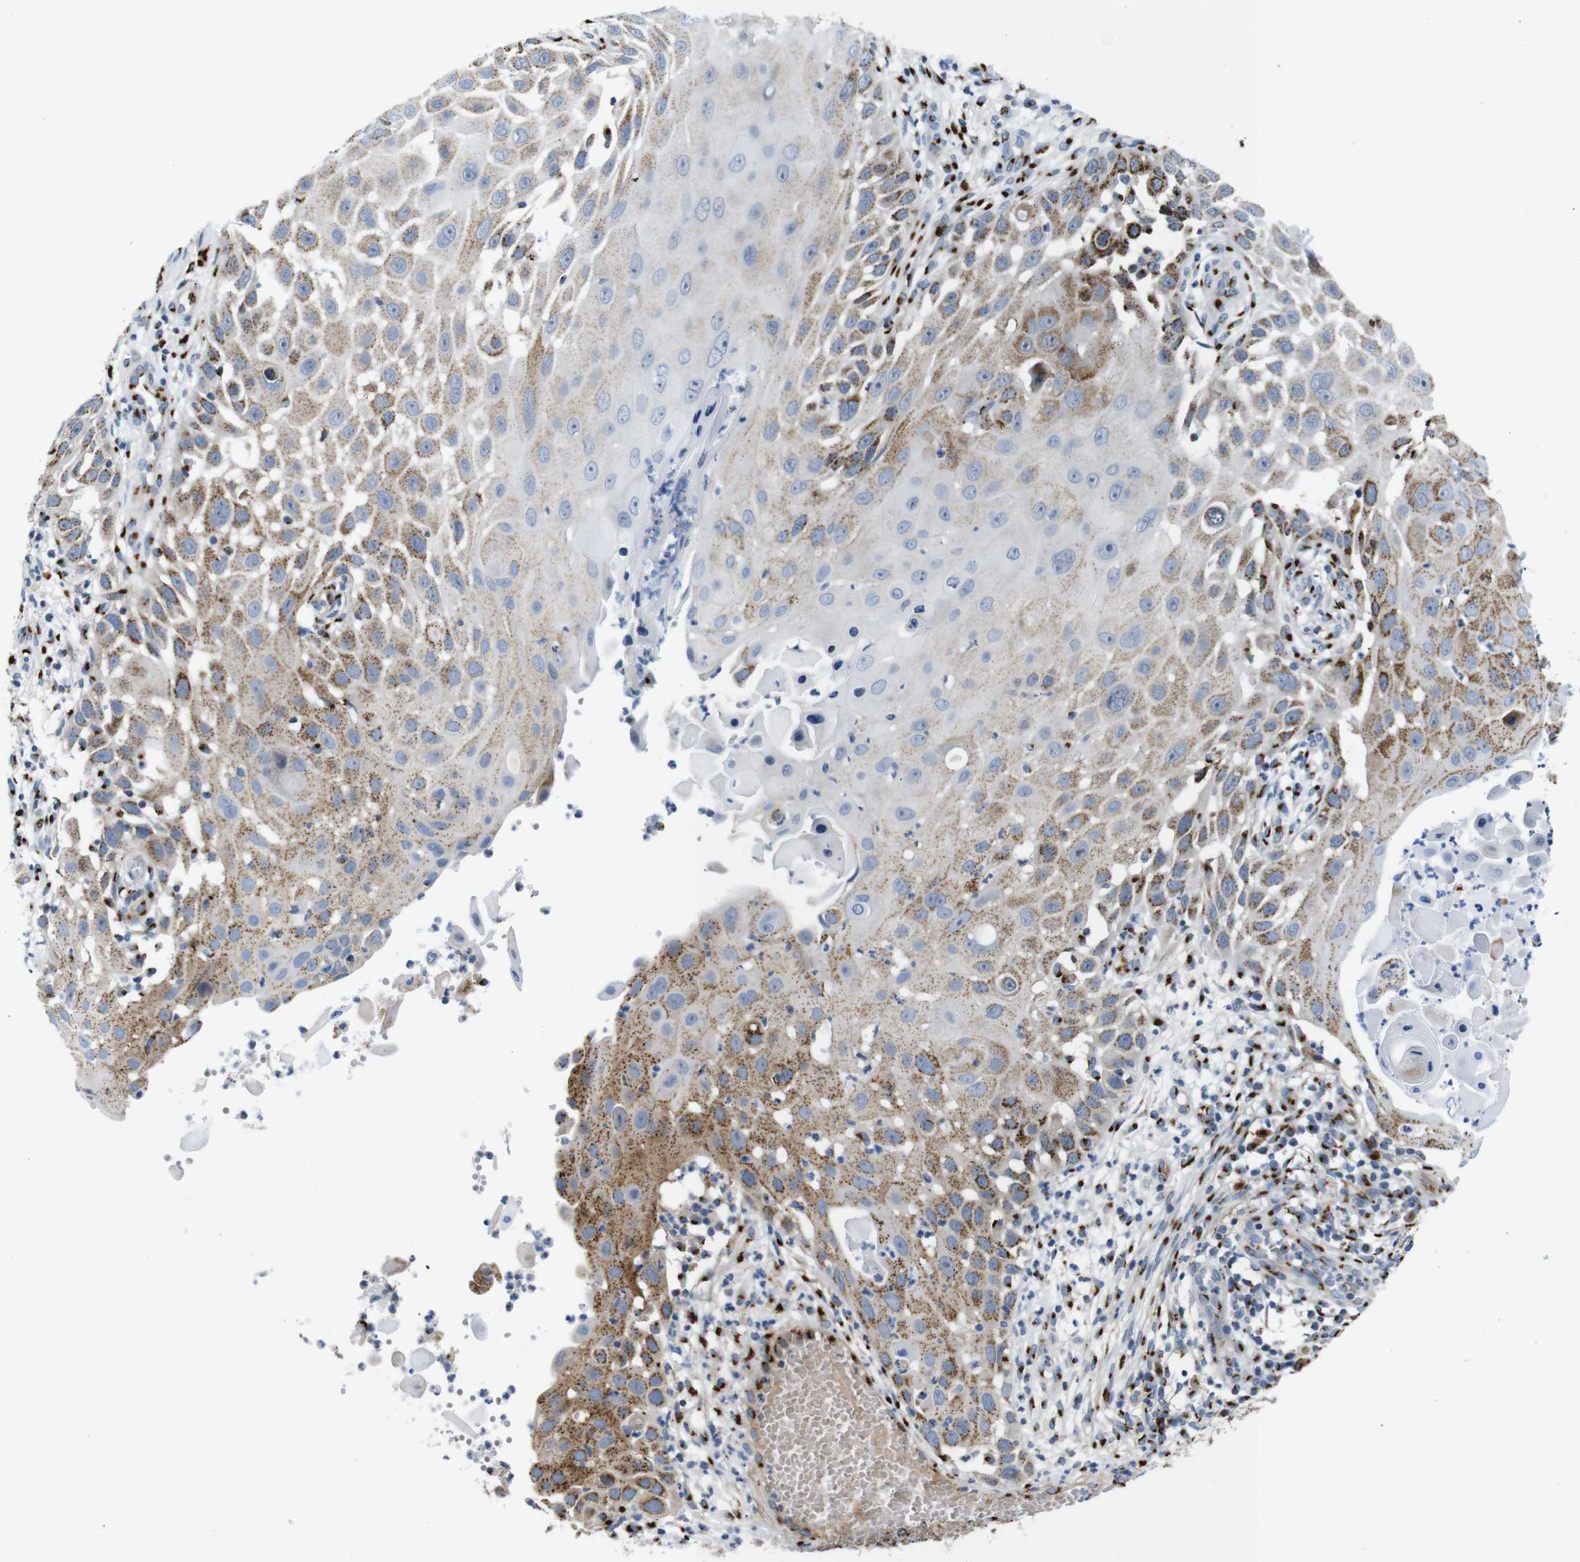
{"staining": {"intensity": "moderate", "quantity": "25%-75%", "location": "cytoplasmic/membranous"}, "tissue": "skin cancer", "cell_type": "Tumor cells", "image_type": "cancer", "snomed": [{"axis": "morphology", "description": "Squamous cell carcinoma, NOS"}, {"axis": "topography", "description": "Skin"}], "caption": "This micrograph reveals immunohistochemistry staining of squamous cell carcinoma (skin), with medium moderate cytoplasmic/membranous expression in approximately 25%-75% of tumor cells.", "gene": "TGOLN2", "patient": {"sex": "female", "age": 44}}